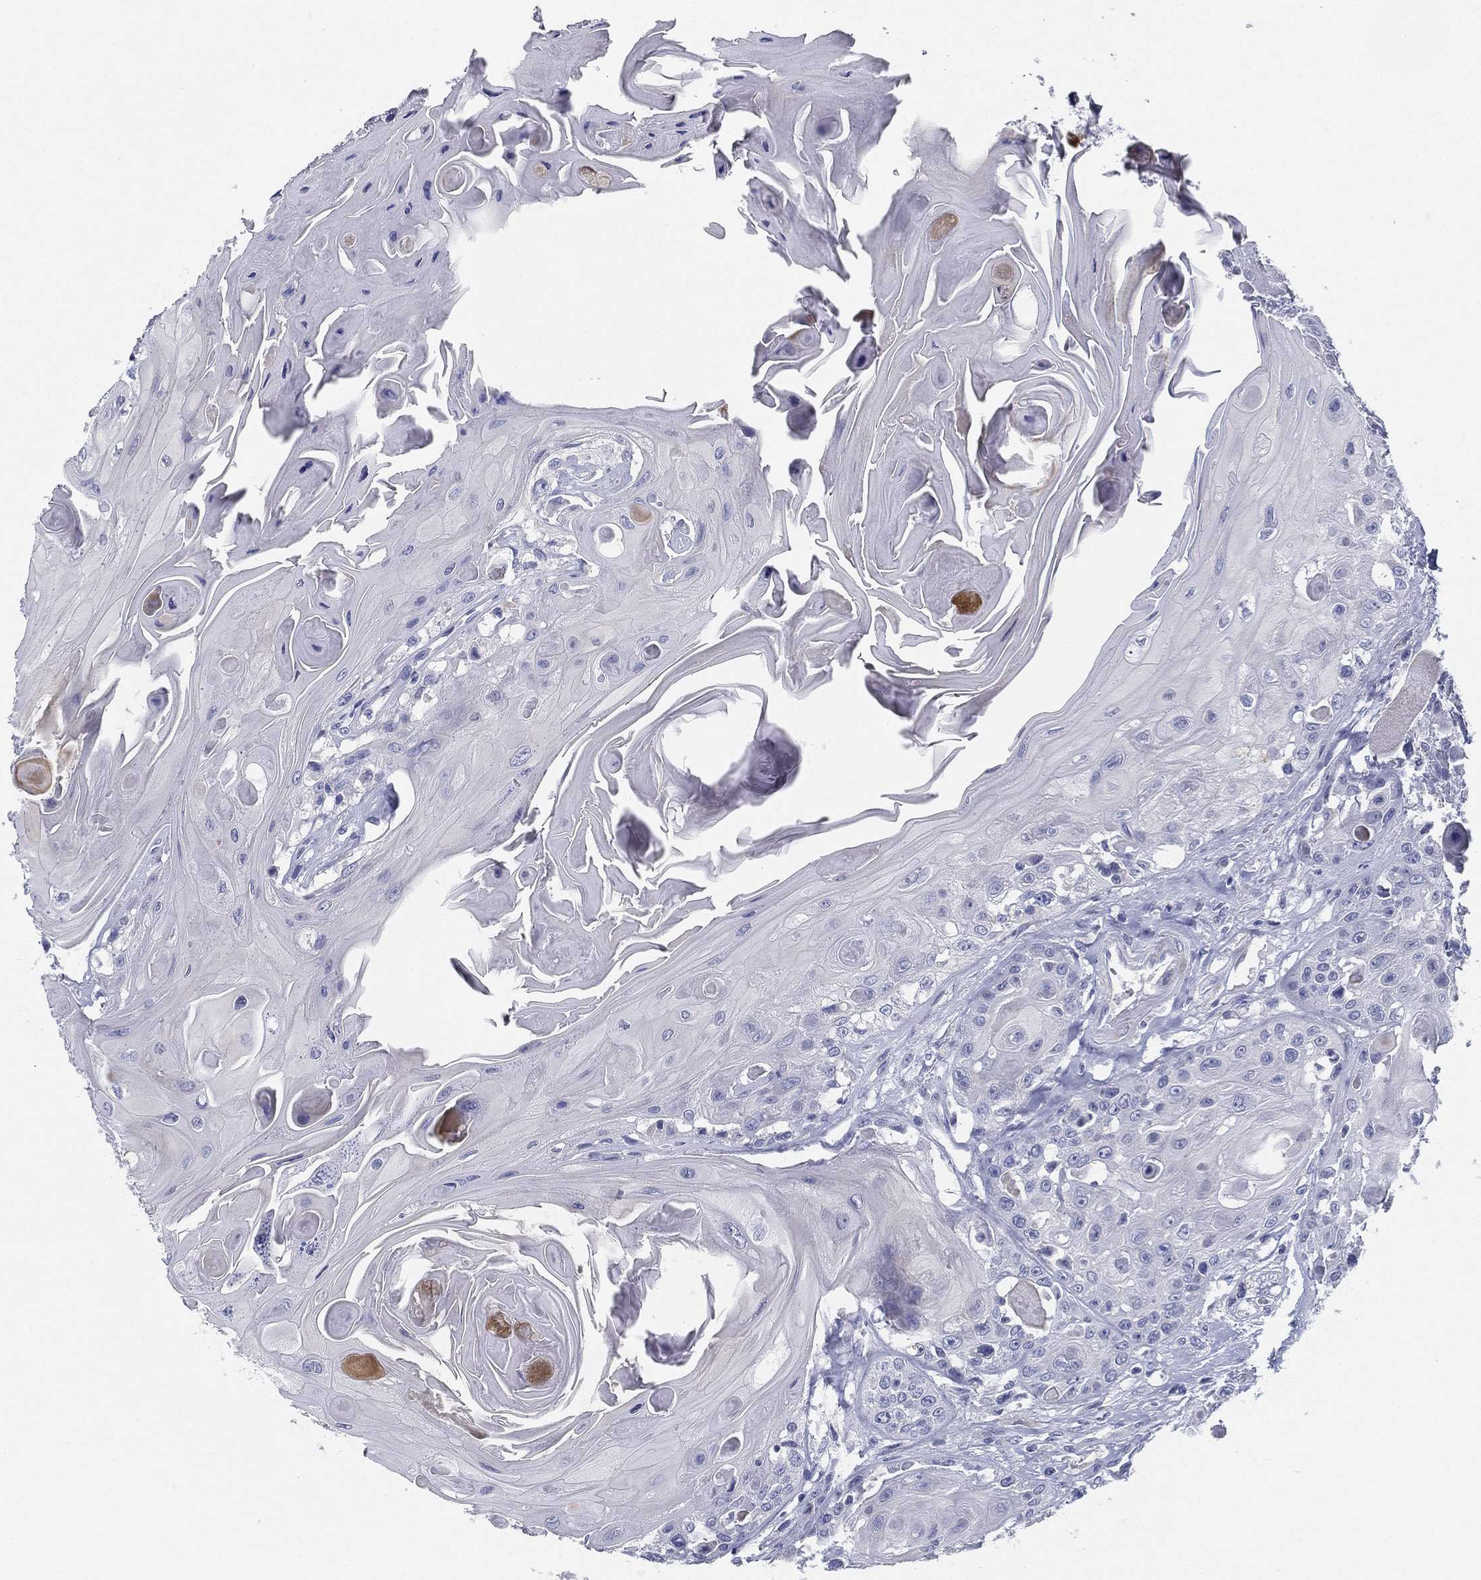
{"staining": {"intensity": "negative", "quantity": "none", "location": "none"}, "tissue": "head and neck cancer", "cell_type": "Tumor cells", "image_type": "cancer", "snomed": [{"axis": "morphology", "description": "Squamous cell carcinoma, NOS"}, {"axis": "topography", "description": "Head-Neck"}], "caption": "Head and neck squamous cell carcinoma stained for a protein using immunohistochemistry (IHC) exhibits no expression tumor cells.", "gene": "STS", "patient": {"sex": "female", "age": 59}}